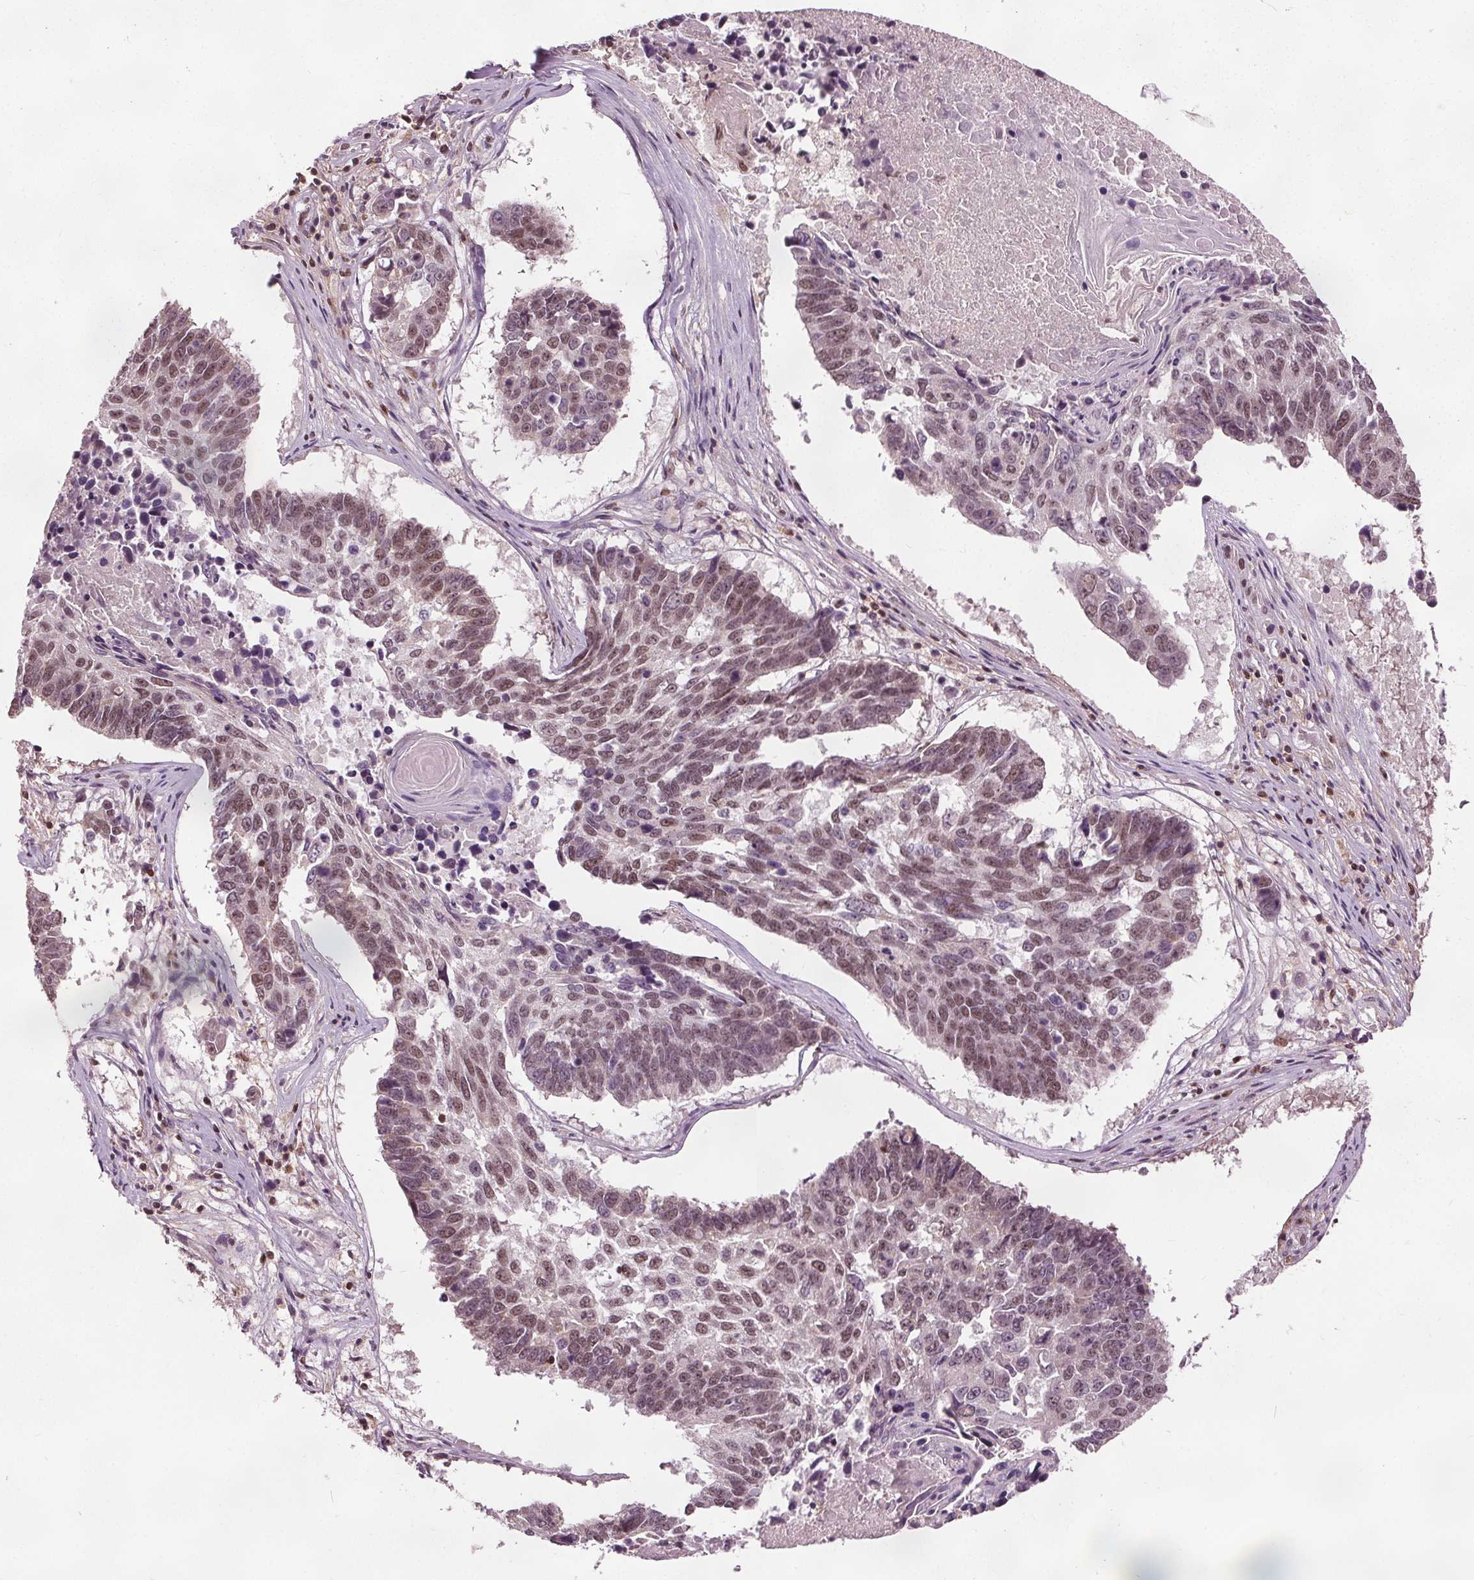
{"staining": {"intensity": "weak", "quantity": "25%-75%", "location": "nuclear"}, "tissue": "lung cancer", "cell_type": "Tumor cells", "image_type": "cancer", "snomed": [{"axis": "morphology", "description": "Squamous cell carcinoma, NOS"}, {"axis": "topography", "description": "Lung"}], "caption": "Lung cancer (squamous cell carcinoma) stained for a protein (brown) reveals weak nuclear positive staining in approximately 25%-75% of tumor cells.", "gene": "DDX11", "patient": {"sex": "male", "age": 73}}